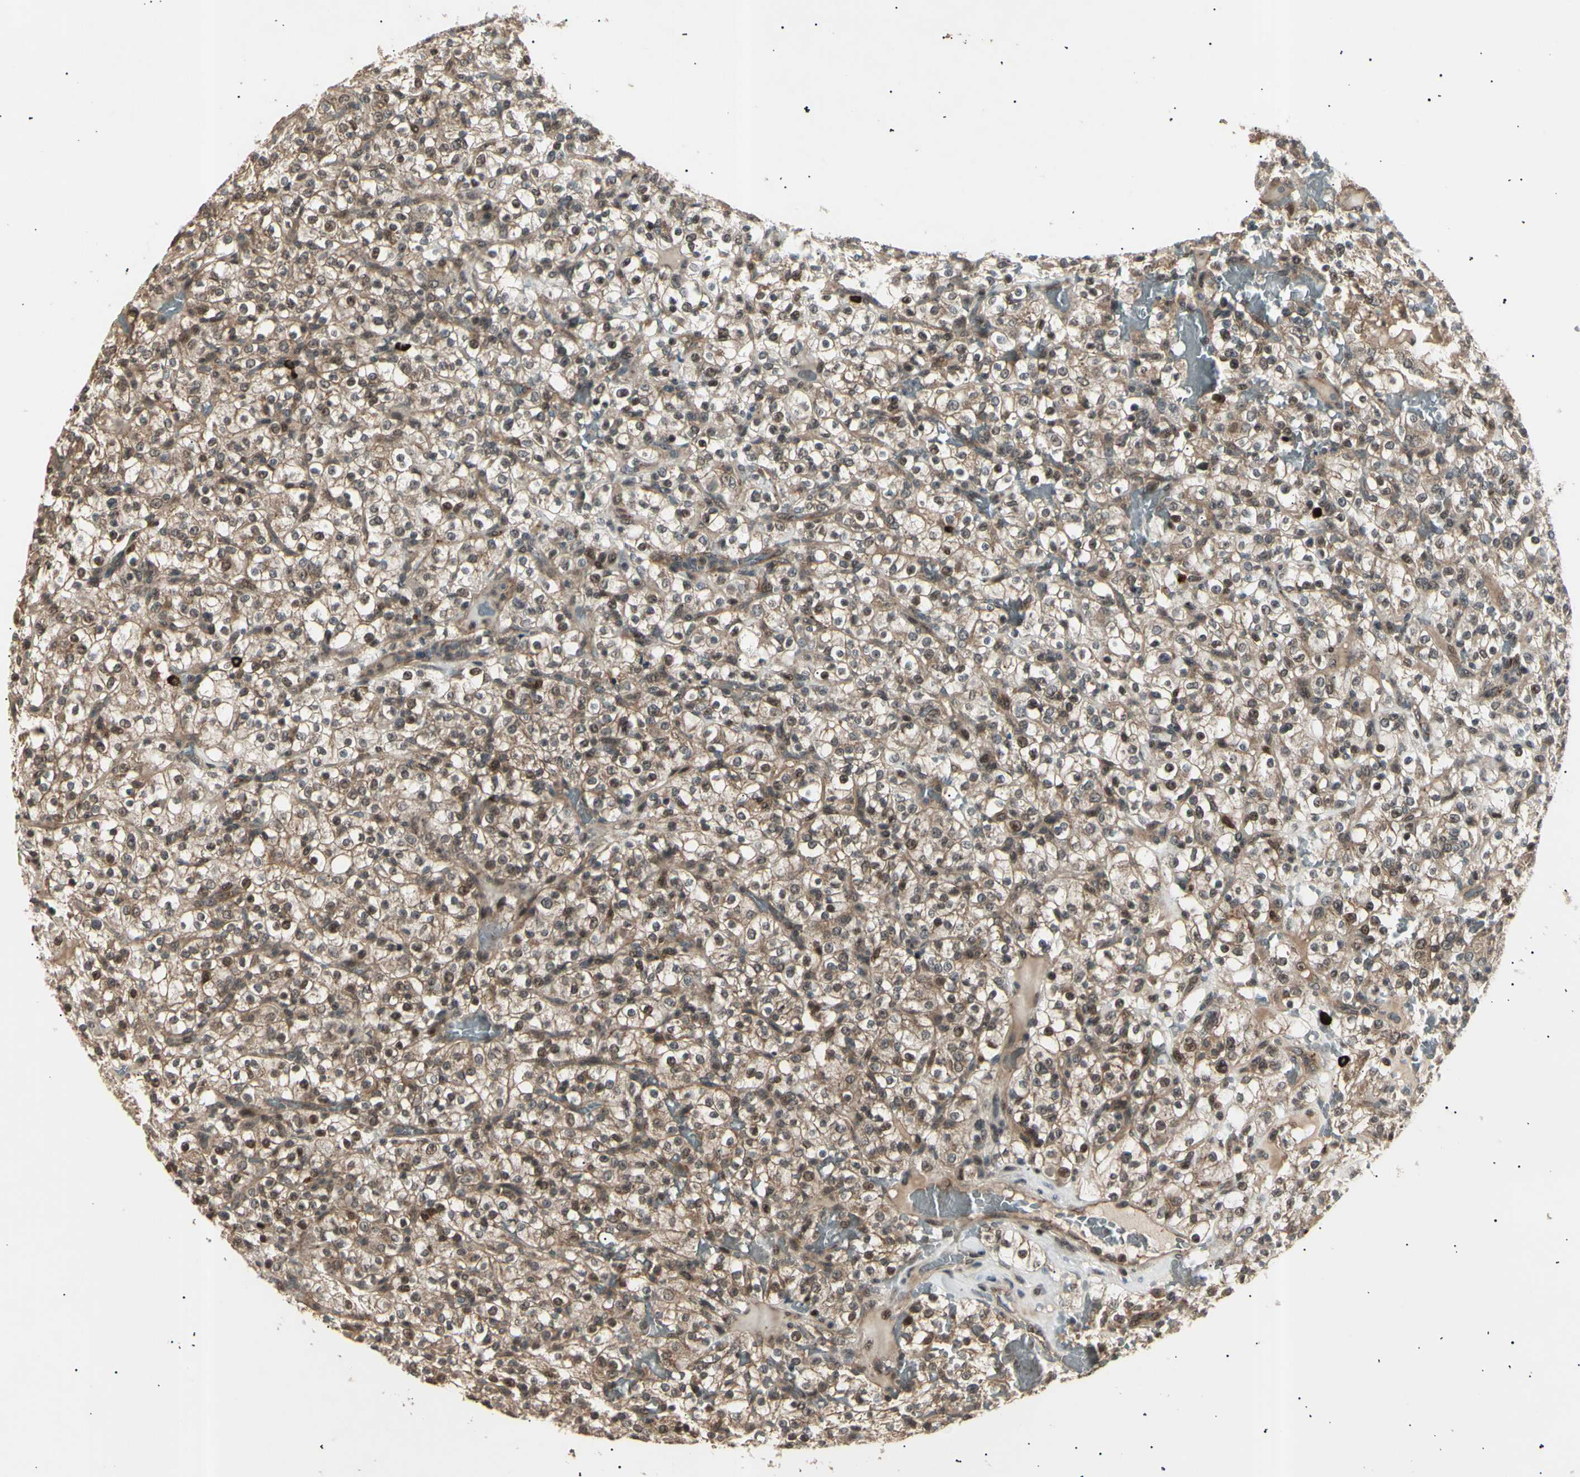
{"staining": {"intensity": "moderate", "quantity": ">75%", "location": "cytoplasmic/membranous,nuclear"}, "tissue": "renal cancer", "cell_type": "Tumor cells", "image_type": "cancer", "snomed": [{"axis": "morphology", "description": "Normal tissue, NOS"}, {"axis": "morphology", "description": "Adenocarcinoma, NOS"}, {"axis": "topography", "description": "Kidney"}], "caption": "Immunohistochemical staining of adenocarcinoma (renal) exhibits medium levels of moderate cytoplasmic/membranous and nuclear positivity in approximately >75% of tumor cells. (DAB IHC, brown staining for protein, blue staining for nuclei).", "gene": "NUAK2", "patient": {"sex": "female", "age": 72}}